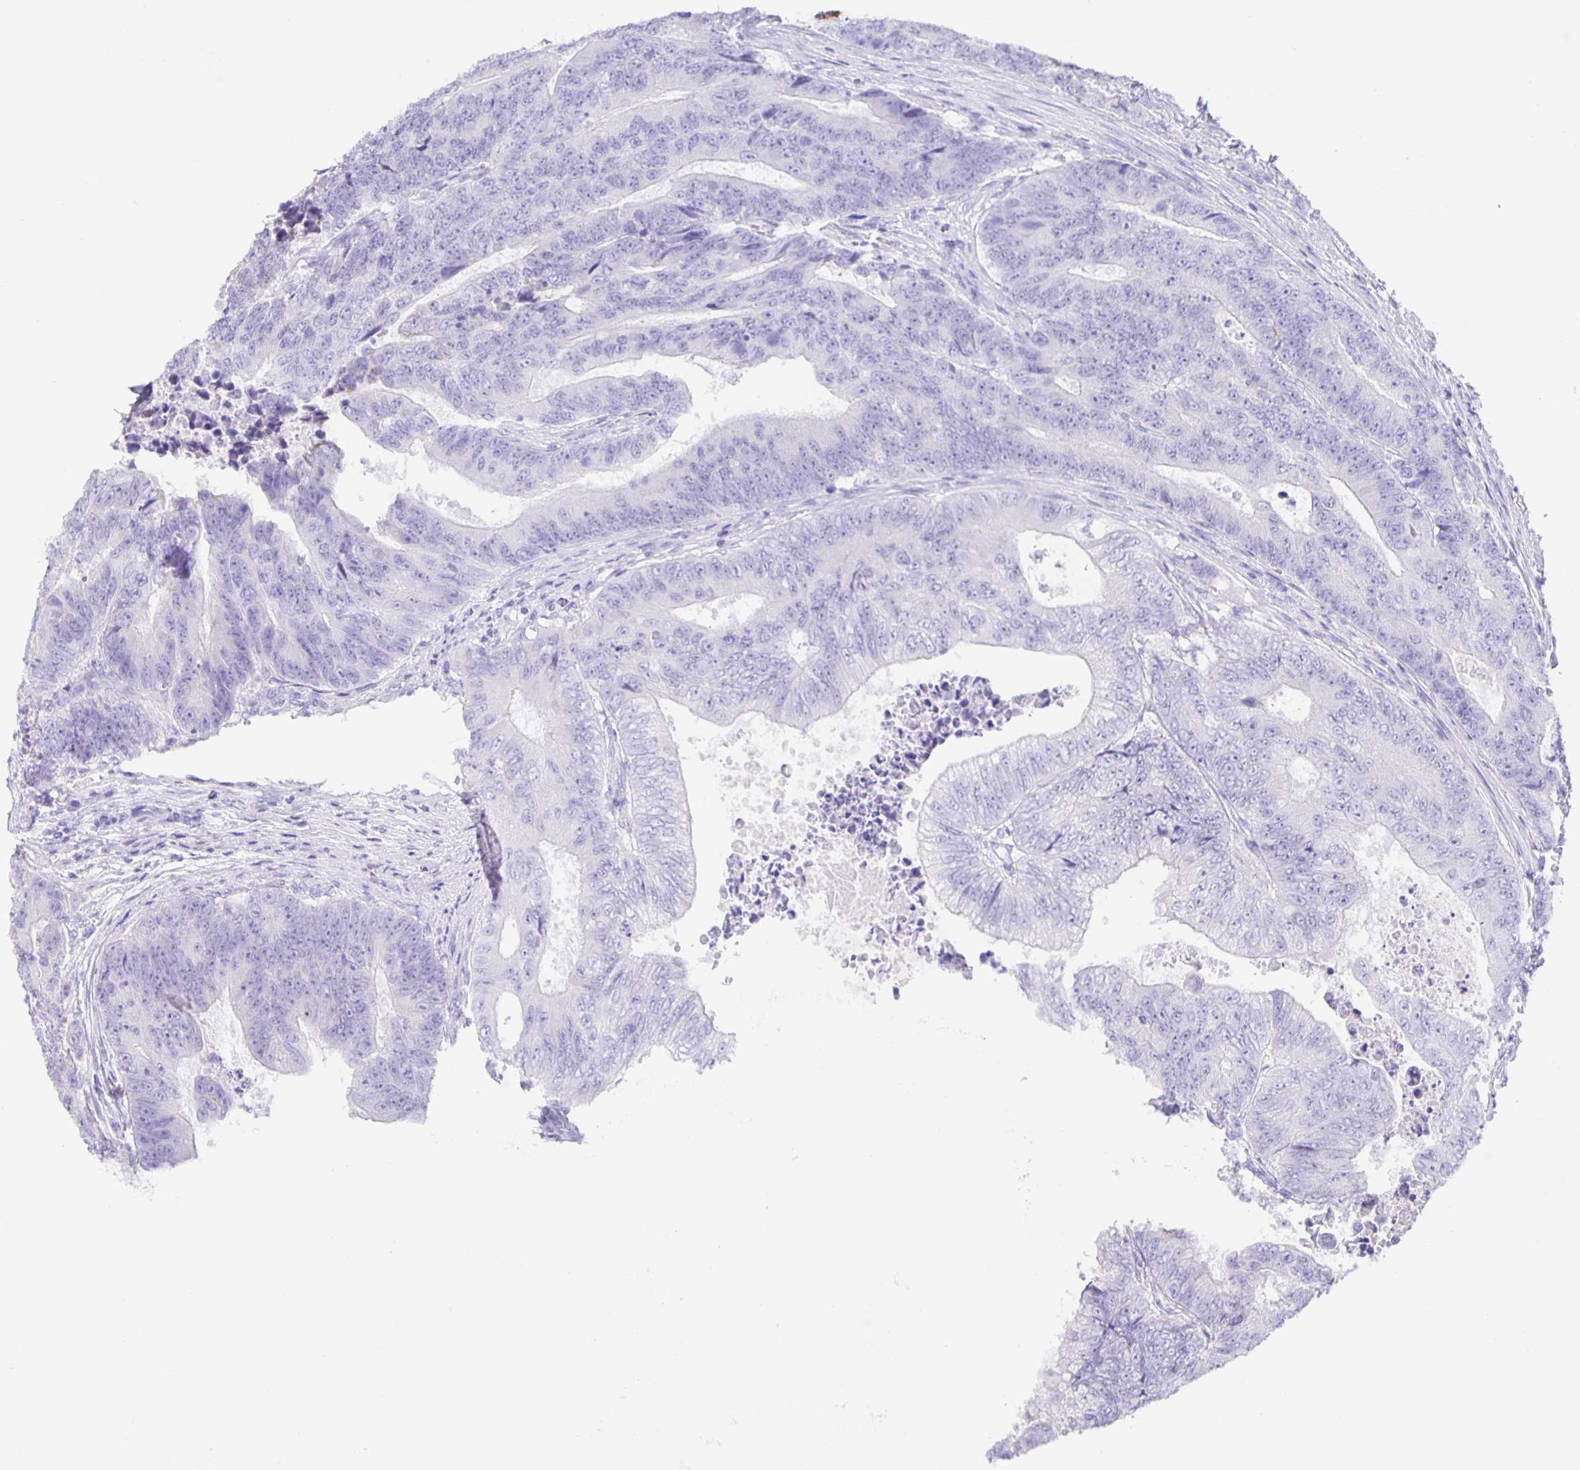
{"staining": {"intensity": "negative", "quantity": "none", "location": "none"}, "tissue": "colorectal cancer", "cell_type": "Tumor cells", "image_type": "cancer", "snomed": [{"axis": "morphology", "description": "Adenocarcinoma, NOS"}, {"axis": "topography", "description": "Colon"}], "caption": "Tumor cells are negative for protein expression in human adenocarcinoma (colorectal). (DAB immunohistochemistry with hematoxylin counter stain).", "gene": "GUCA2A", "patient": {"sex": "female", "age": 48}}